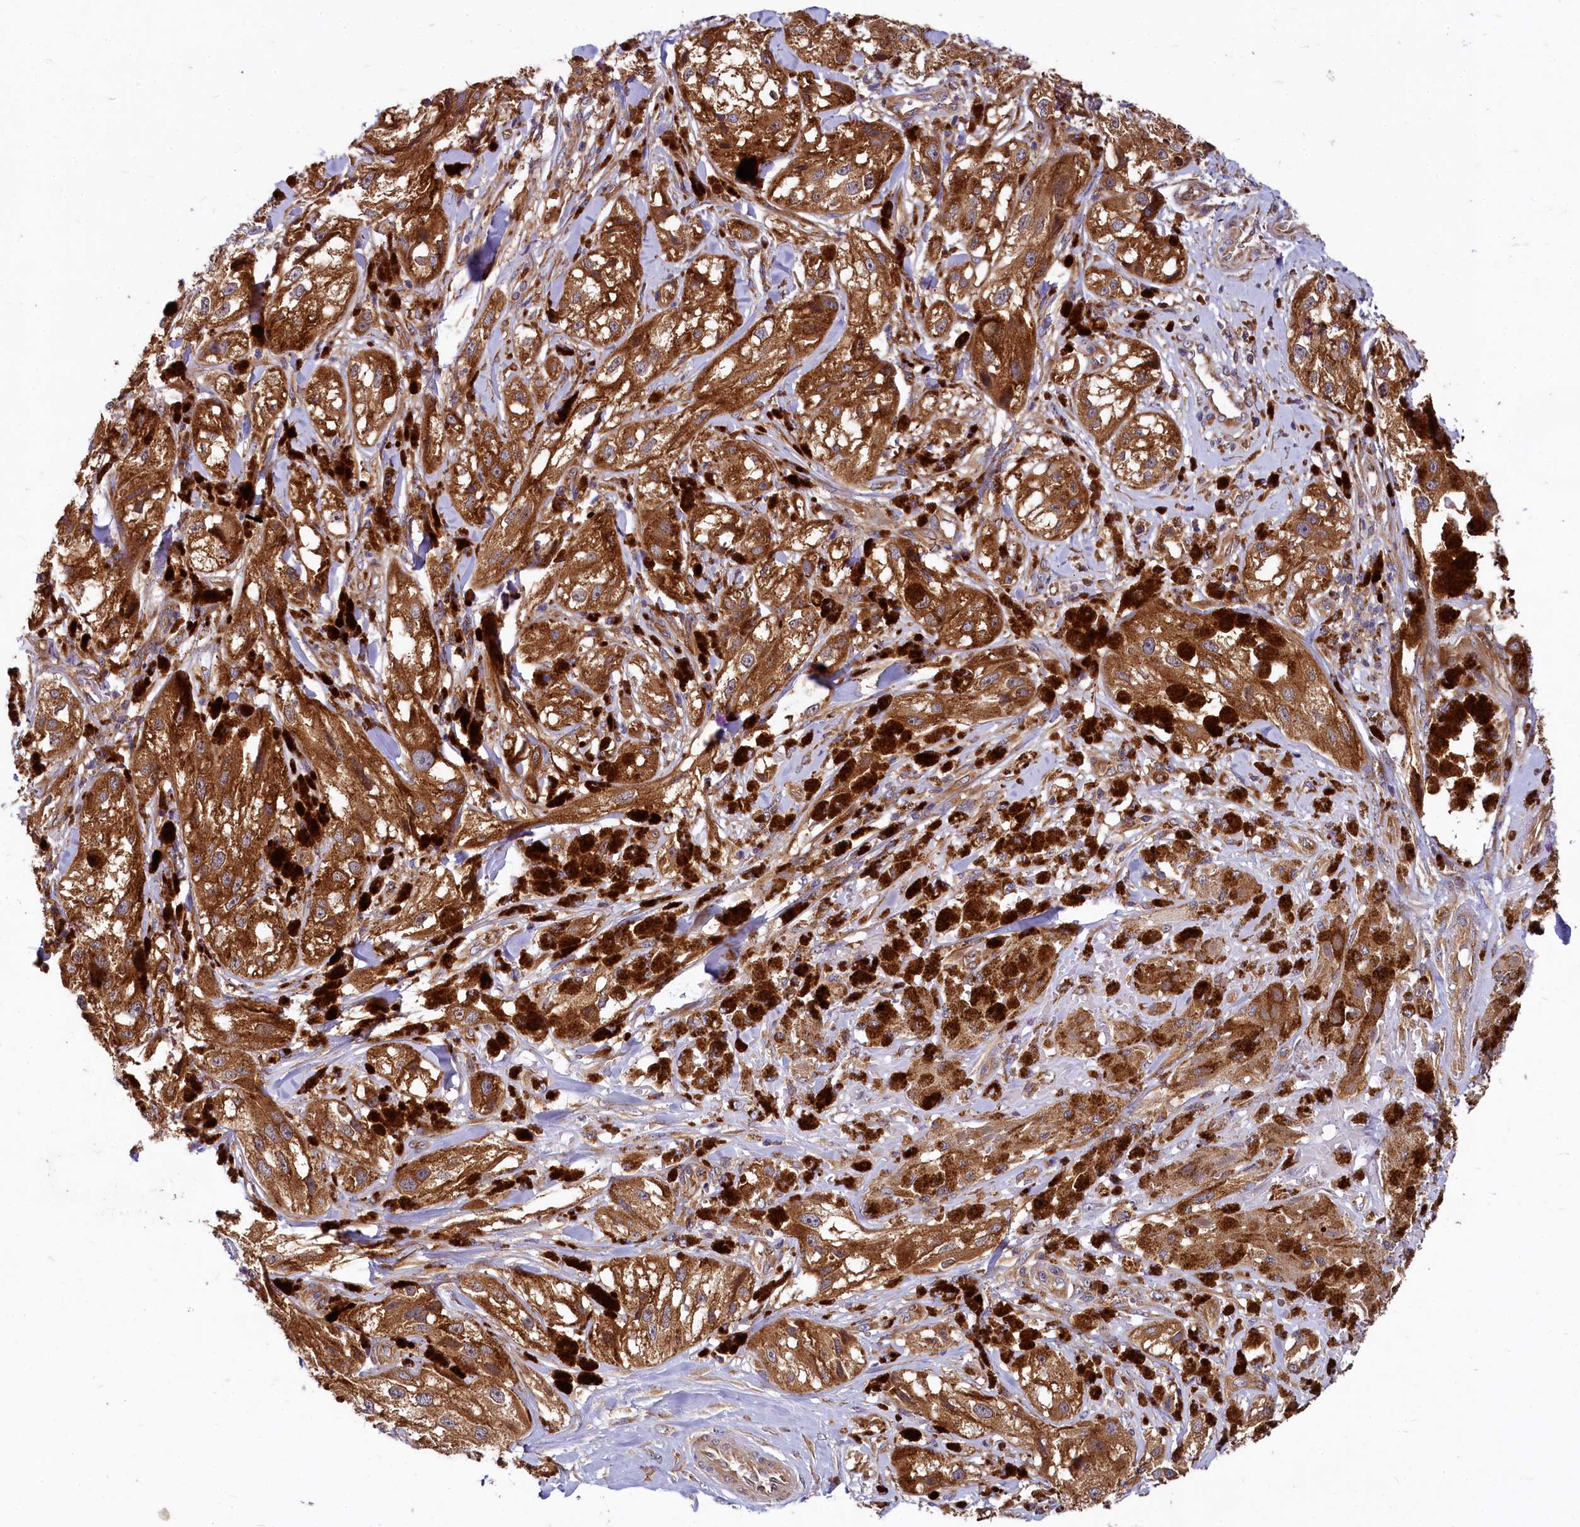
{"staining": {"intensity": "strong", "quantity": ">75%", "location": "cytoplasmic/membranous"}, "tissue": "melanoma", "cell_type": "Tumor cells", "image_type": "cancer", "snomed": [{"axis": "morphology", "description": "Malignant melanoma, NOS"}, {"axis": "topography", "description": "Skin"}], "caption": "Malignant melanoma stained for a protein exhibits strong cytoplasmic/membranous positivity in tumor cells.", "gene": "EIF2B2", "patient": {"sex": "male", "age": 88}}